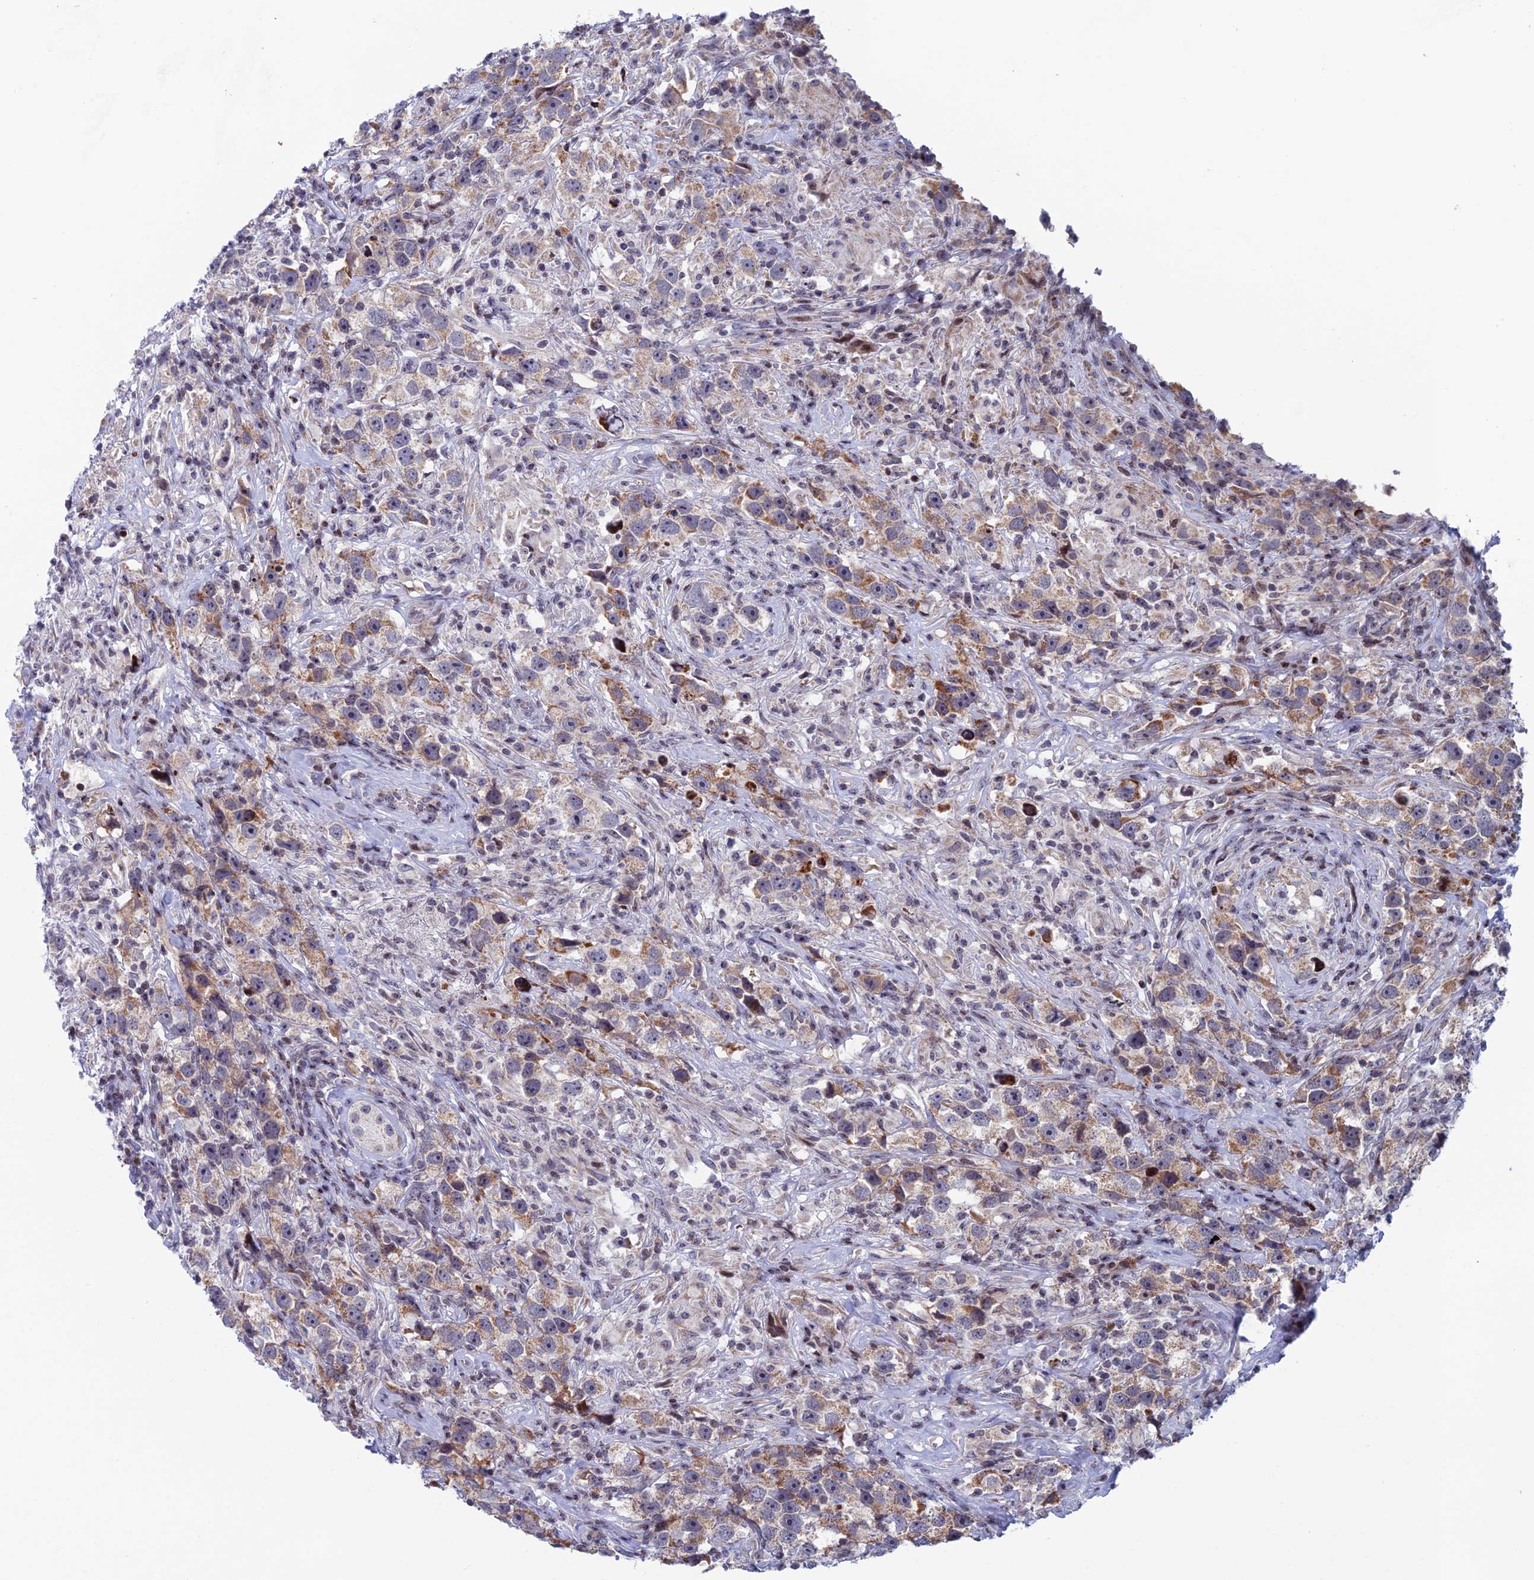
{"staining": {"intensity": "moderate", "quantity": "25%-75%", "location": "cytoplasmic/membranous"}, "tissue": "testis cancer", "cell_type": "Tumor cells", "image_type": "cancer", "snomed": [{"axis": "morphology", "description": "Seminoma, NOS"}, {"axis": "topography", "description": "Testis"}], "caption": "Brown immunohistochemical staining in human testis seminoma demonstrates moderate cytoplasmic/membranous positivity in approximately 25%-75% of tumor cells.", "gene": "AFF3", "patient": {"sex": "male", "age": 49}}